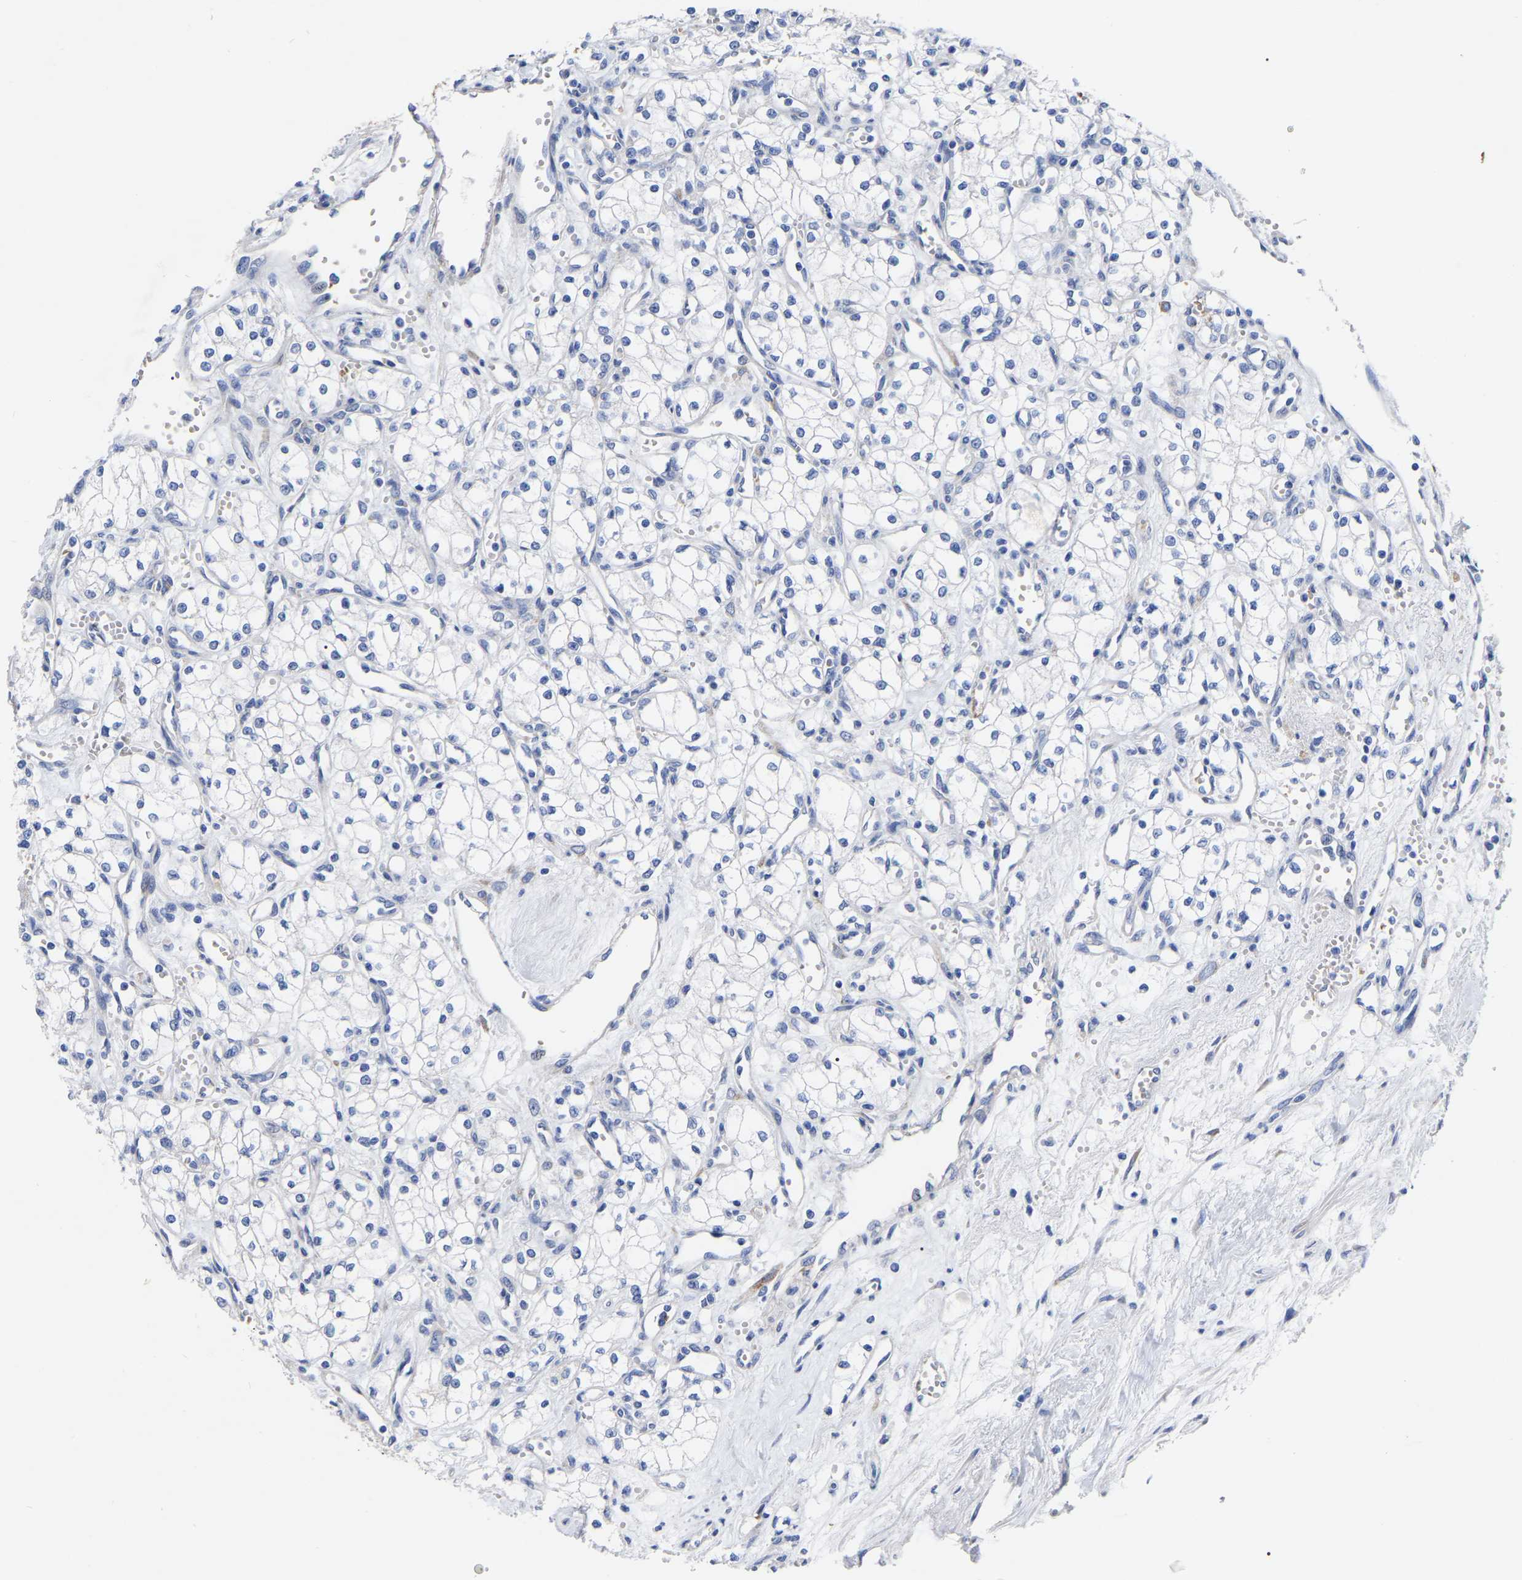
{"staining": {"intensity": "negative", "quantity": "none", "location": "none"}, "tissue": "renal cancer", "cell_type": "Tumor cells", "image_type": "cancer", "snomed": [{"axis": "morphology", "description": "Adenocarcinoma, NOS"}, {"axis": "topography", "description": "Kidney"}], "caption": "High magnification brightfield microscopy of renal cancer (adenocarcinoma) stained with DAB (3,3'-diaminobenzidine) (brown) and counterstained with hematoxylin (blue): tumor cells show no significant expression.", "gene": "GDF3", "patient": {"sex": "male", "age": 59}}